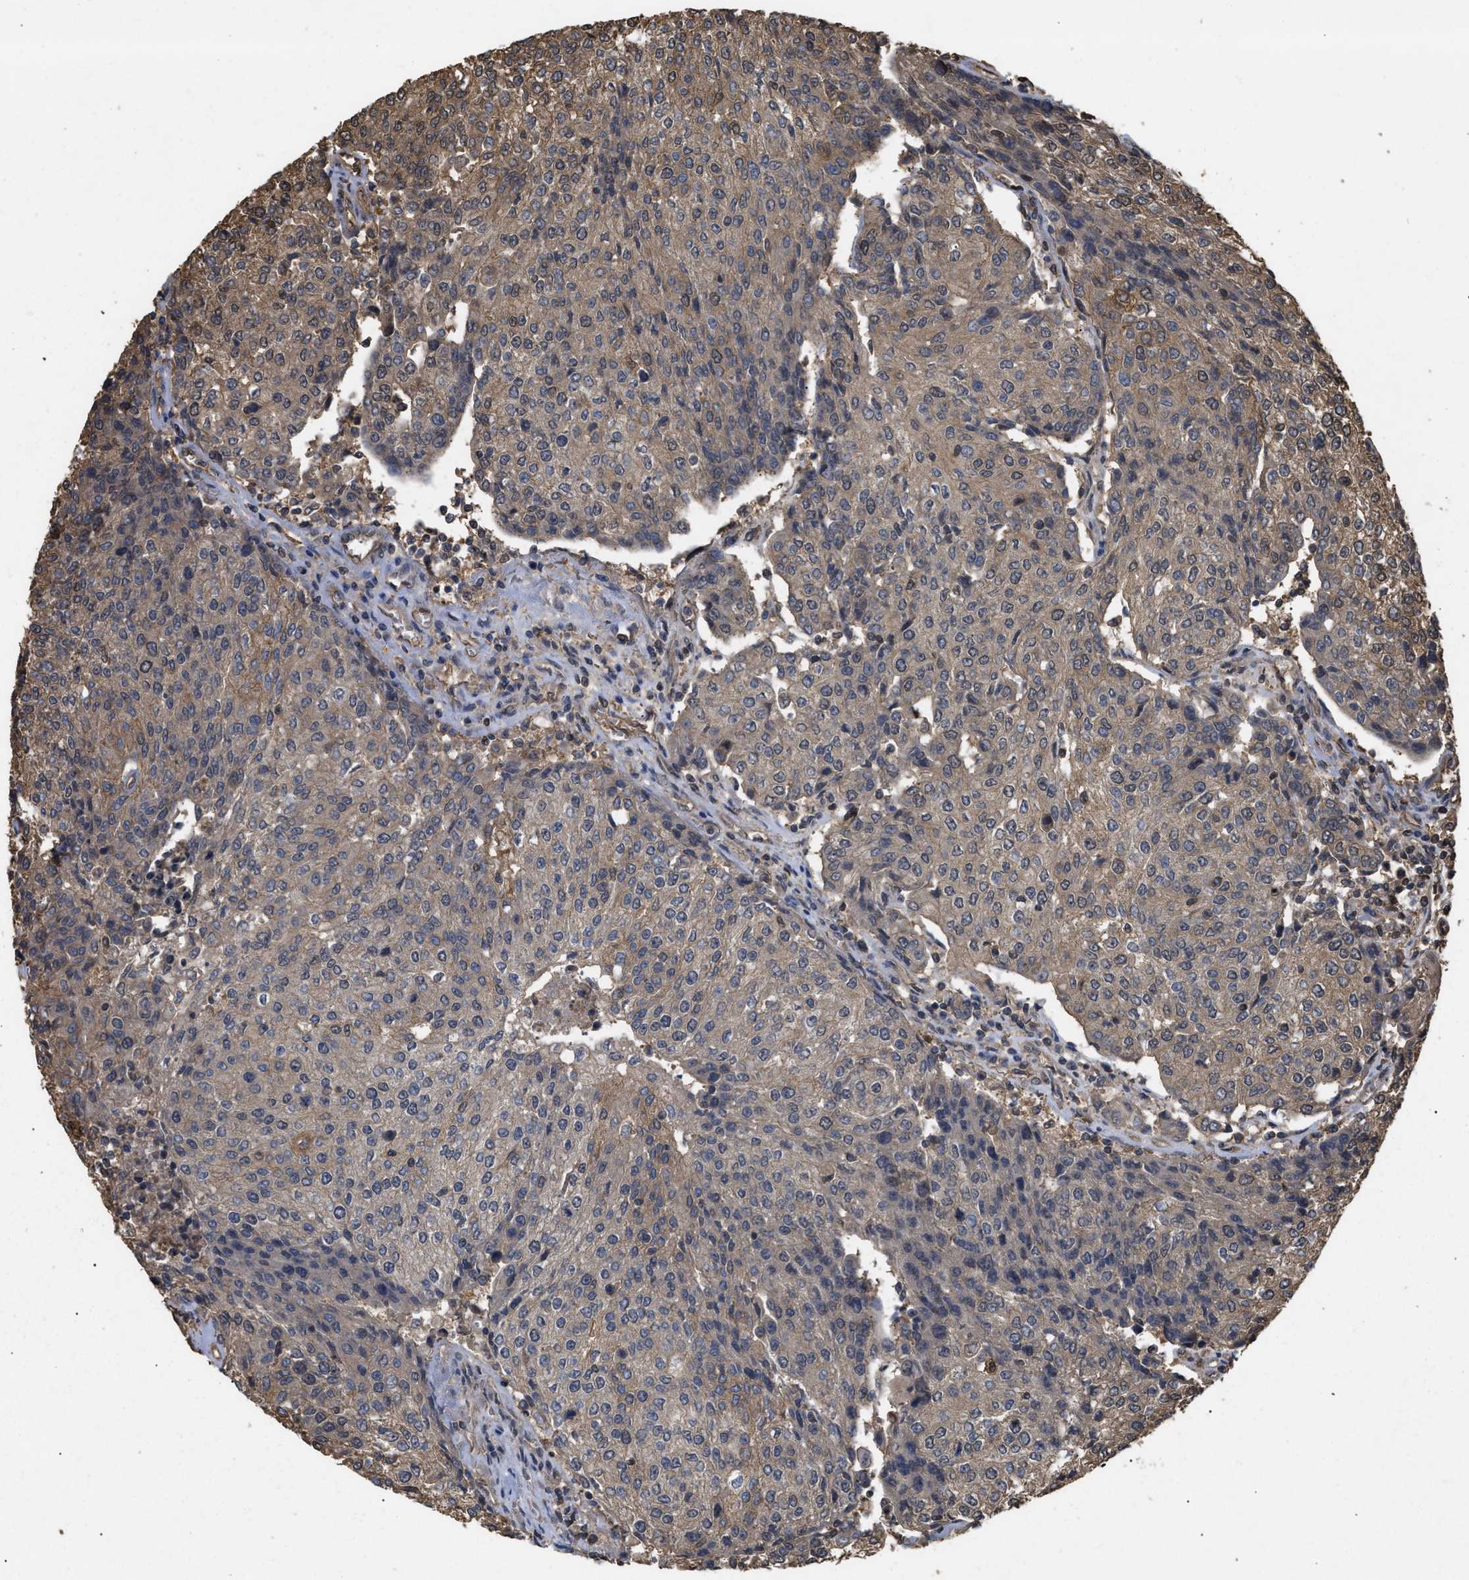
{"staining": {"intensity": "weak", "quantity": ">75%", "location": "cytoplasmic/membranous"}, "tissue": "urothelial cancer", "cell_type": "Tumor cells", "image_type": "cancer", "snomed": [{"axis": "morphology", "description": "Urothelial carcinoma, High grade"}, {"axis": "topography", "description": "Urinary bladder"}], "caption": "A brown stain labels weak cytoplasmic/membranous expression of a protein in human urothelial cancer tumor cells. Using DAB (brown) and hematoxylin (blue) stains, captured at high magnification using brightfield microscopy.", "gene": "CALM1", "patient": {"sex": "female", "age": 85}}